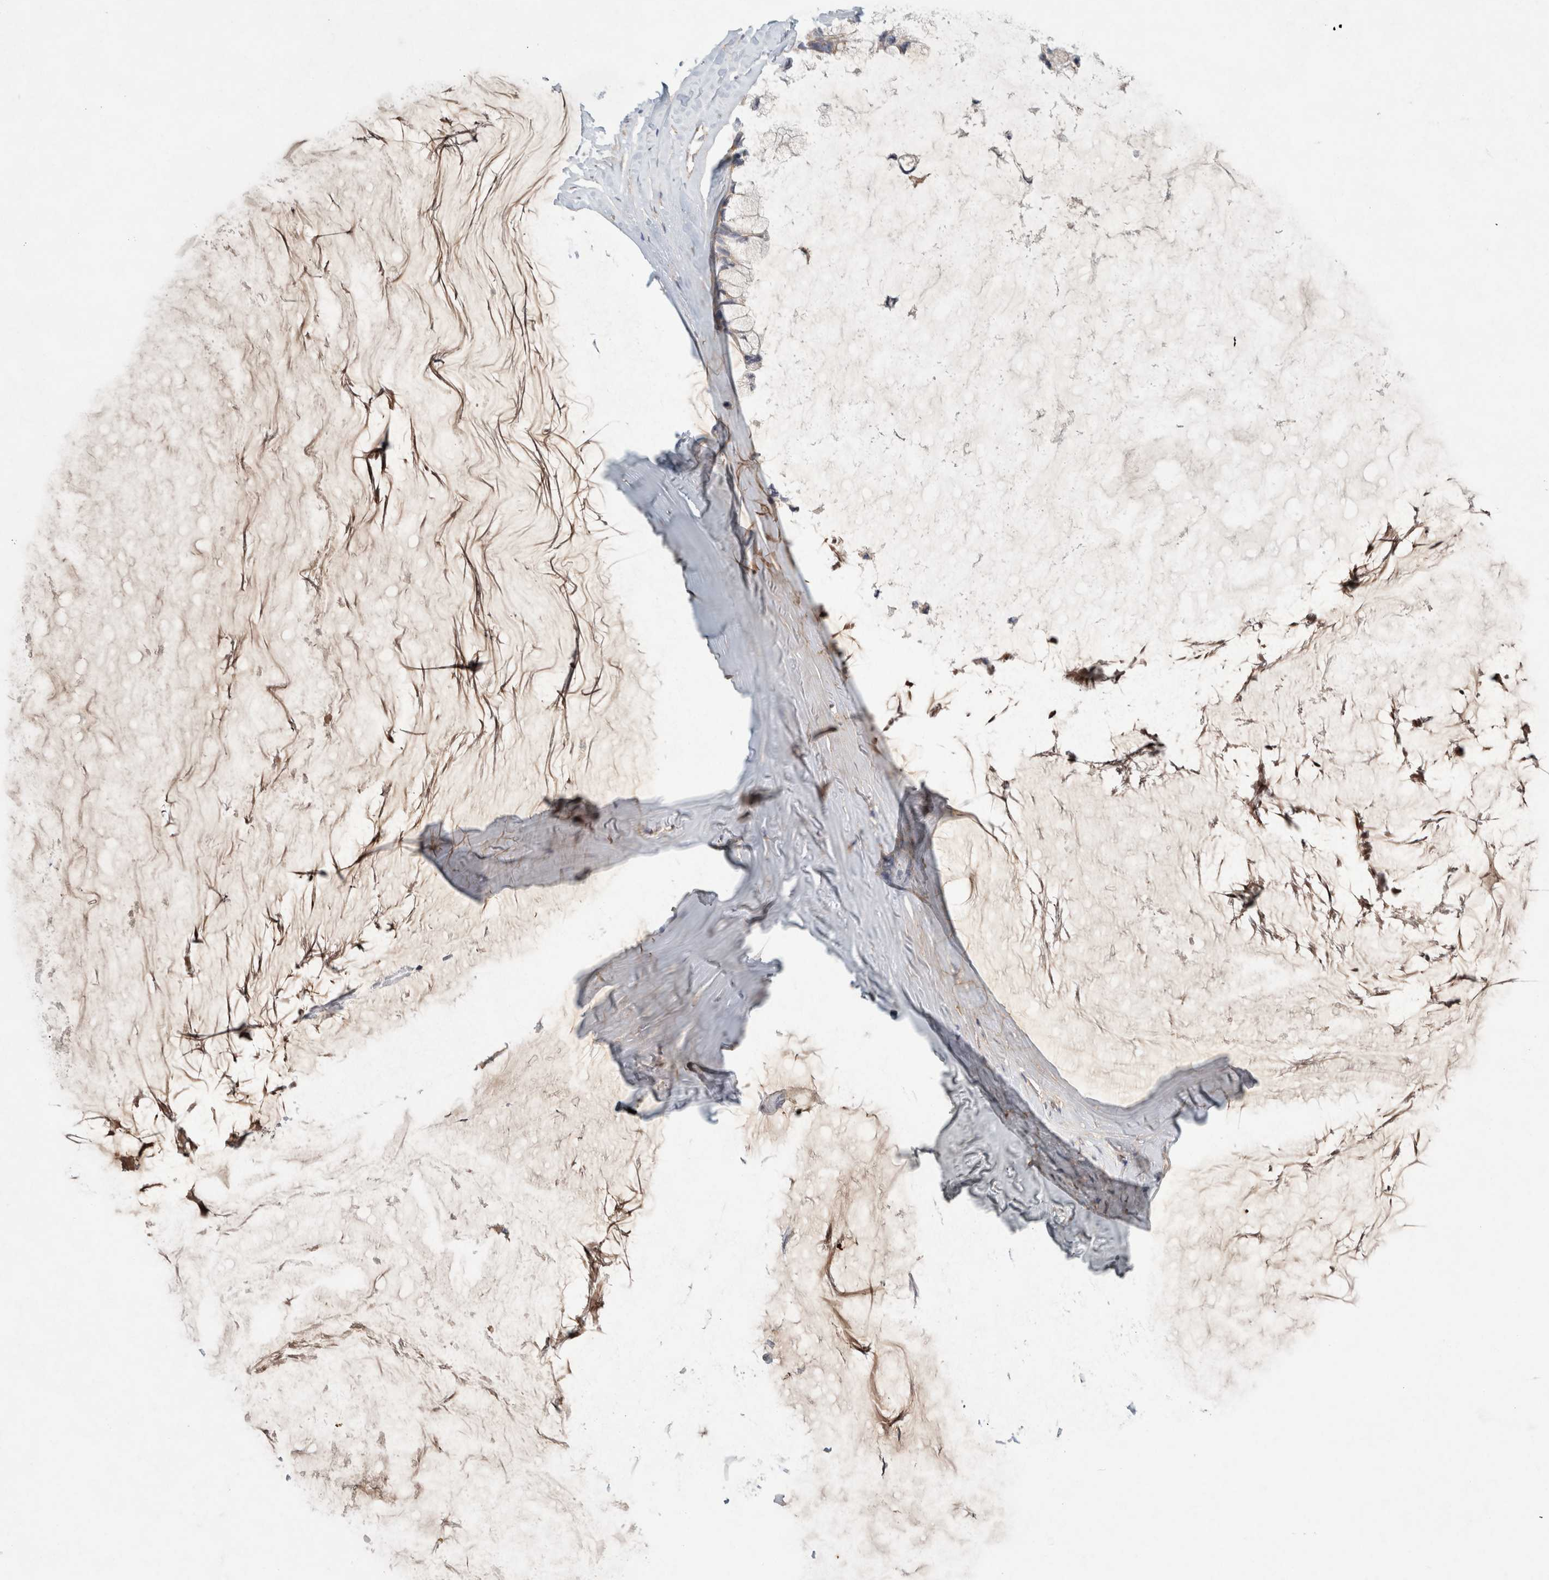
{"staining": {"intensity": "weak", "quantity": ">75%", "location": "cytoplasmic/membranous"}, "tissue": "ovarian cancer", "cell_type": "Tumor cells", "image_type": "cancer", "snomed": [{"axis": "morphology", "description": "Cystadenocarcinoma, mucinous, NOS"}, {"axis": "topography", "description": "Ovary"}], "caption": "Human ovarian cancer stained for a protein (brown) reveals weak cytoplasmic/membranous positive positivity in approximately >75% of tumor cells.", "gene": "CDCA7L", "patient": {"sex": "female", "age": 39}}